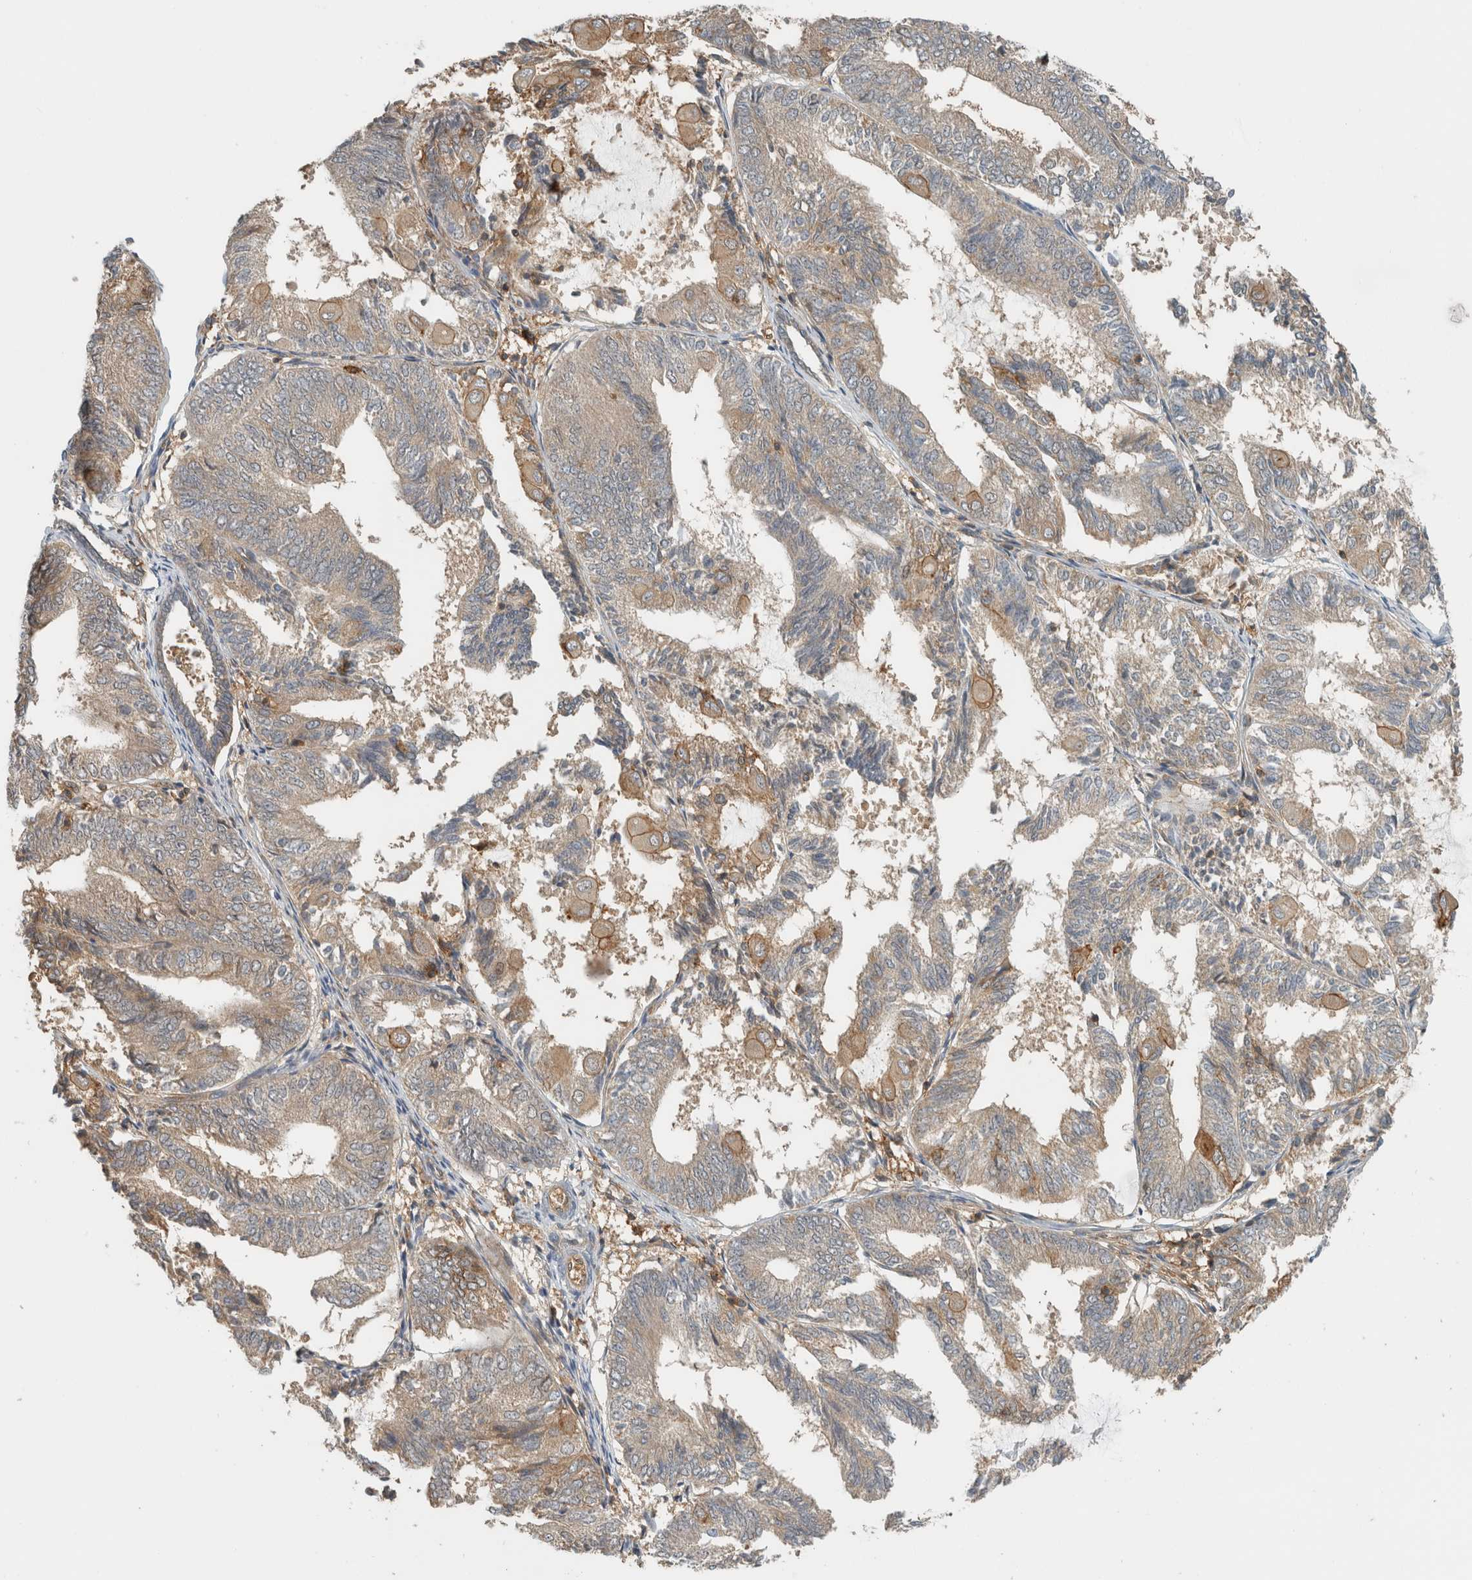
{"staining": {"intensity": "moderate", "quantity": "<25%", "location": "cytoplasmic/membranous"}, "tissue": "endometrial cancer", "cell_type": "Tumor cells", "image_type": "cancer", "snomed": [{"axis": "morphology", "description": "Adenocarcinoma, NOS"}, {"axis": "topography", "description": "Endometrium"}], "caption": "Moderate cytoplasmic/membranous protein expression is seen in approximately <25% of tumor cells in adenocarcinoma (endometrial).", "gene": "PFDN4", "patient": {"sex": "female", "age": 81}}